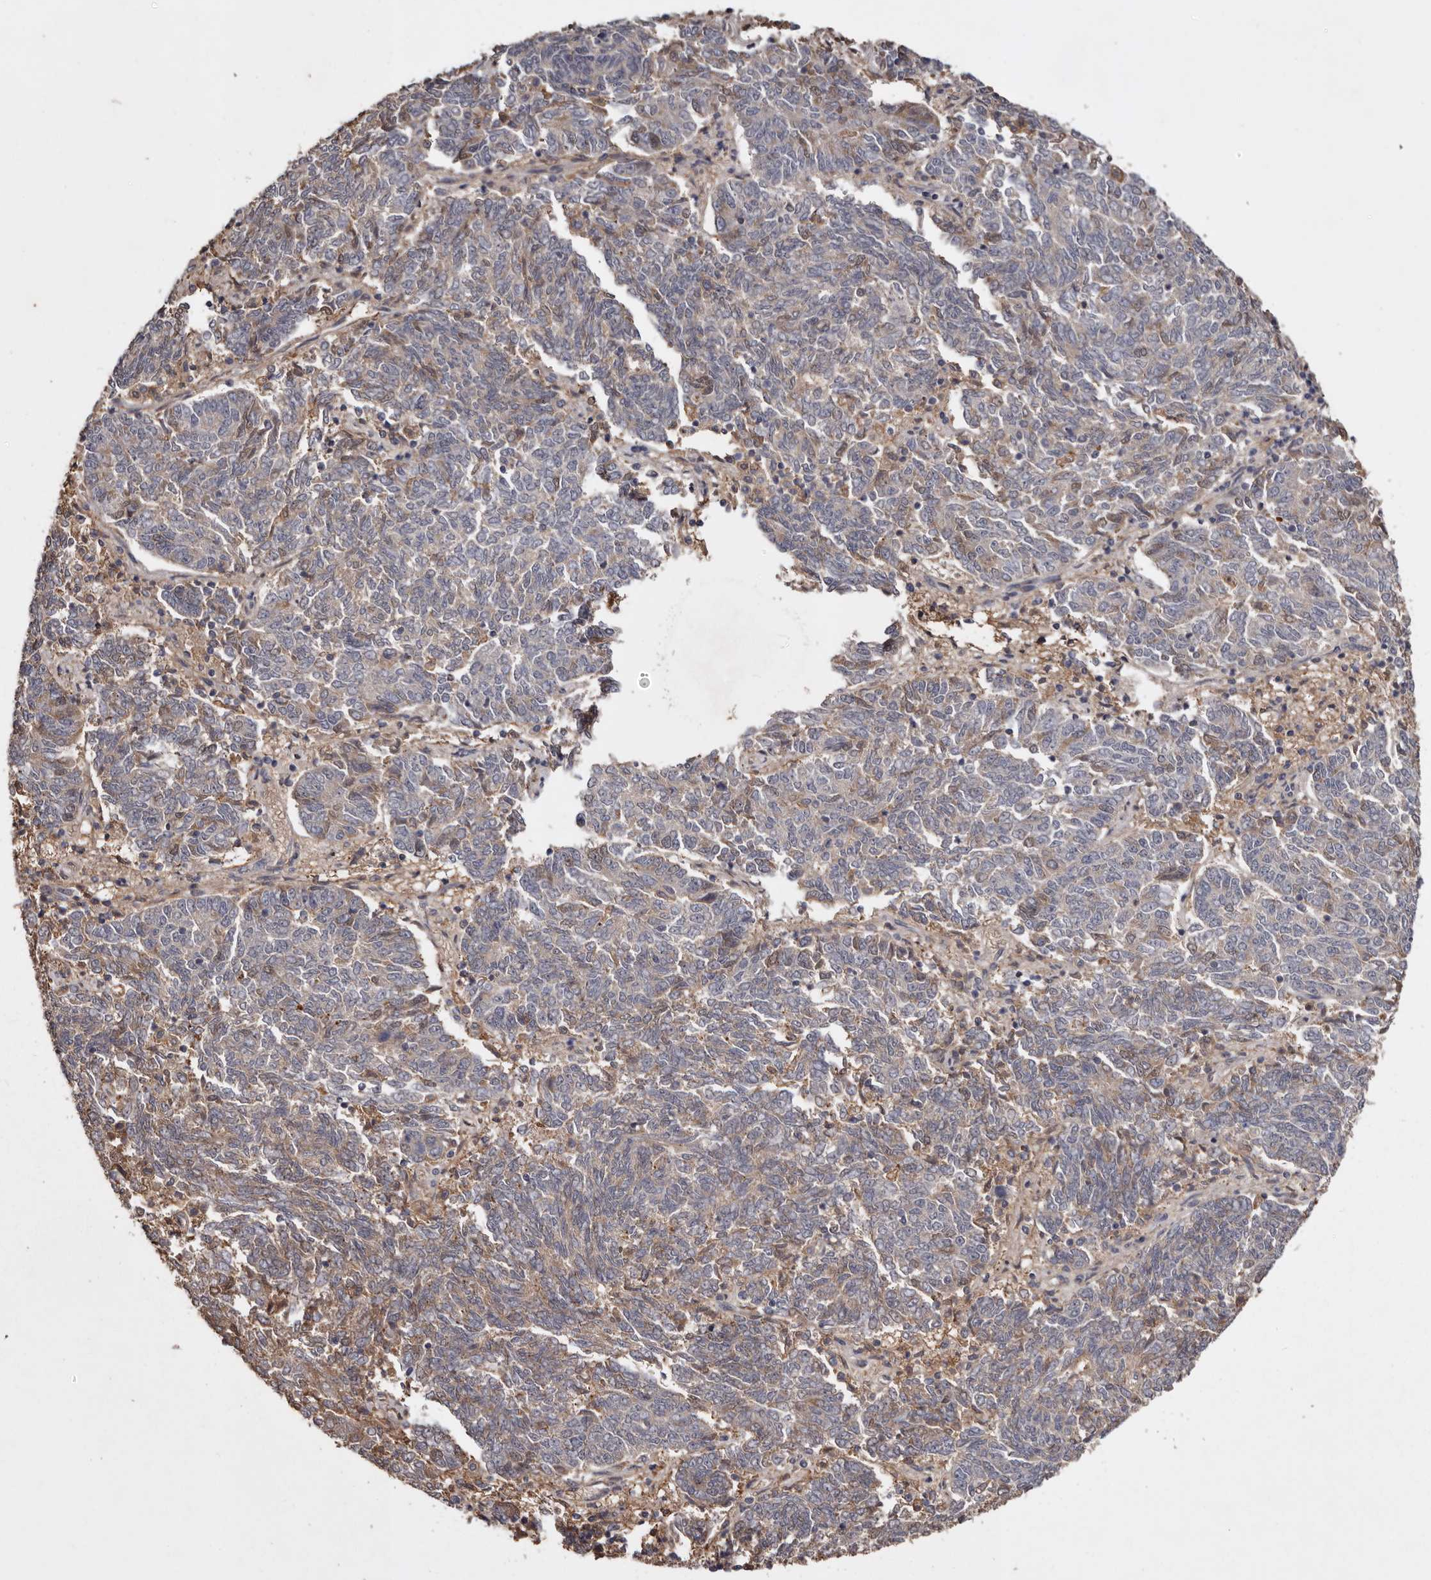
{"staining": {"intensity": "weak", "quantity": "25%-75%", "location": "cytoplasmic/membranous"}, "tissue": "endometrial cancer", "cell_type": "Tumor cells", "image_type": "cancer", "snomed": [{"axis": "morphology", "description": "Adenocarcinoma, NOS"}, {"axis": "topography", "description": "Endometrium"}], "caption": "A photomicrograph of human endometrial cancer stained for a protein displays weak cytoplasmic/membranous brown staining in tumor cells.", "gene": "CYP1B1", "patient": {"sex": "female", "age": 80}}